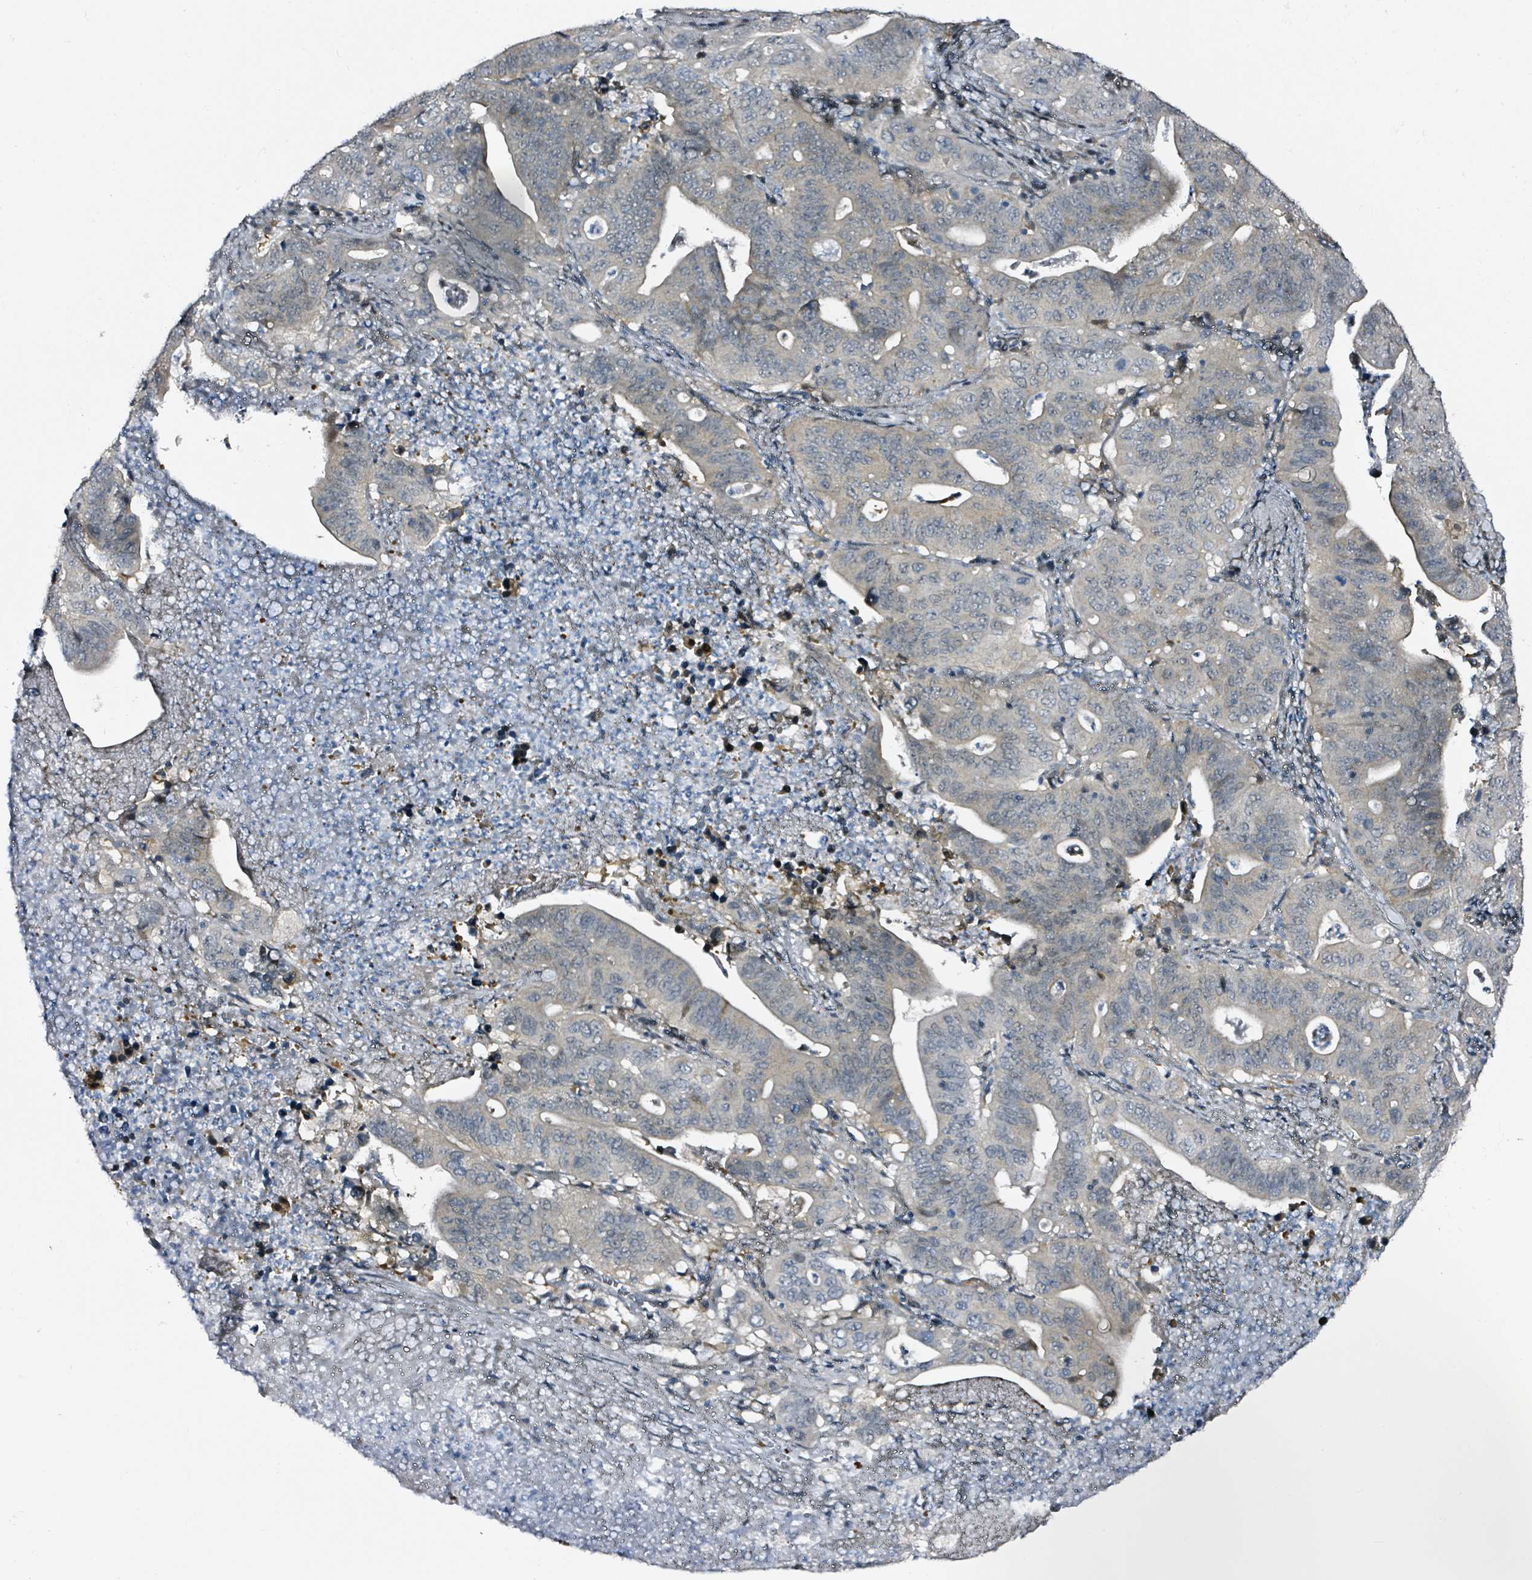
{"staining": {"intensity": "negative", "quantity": "none", "location": "none"}, "tissue": "lung cancer", "cell_type": "Tumor cells", "image_type": "cancer", "snomed": [{"axis": "morphology", "description": "Adenocarcinoma, NOS"}, {"axis": "topography", "description": "Lung"}], "caption": "A micrograph of human lung adenocarcinoma is negative for staining in tumor cells. (IHC, brightfield microscopy, high magnification).", "gene": "B3GAT3", "patient": {"sex": "female", "age": 60}}